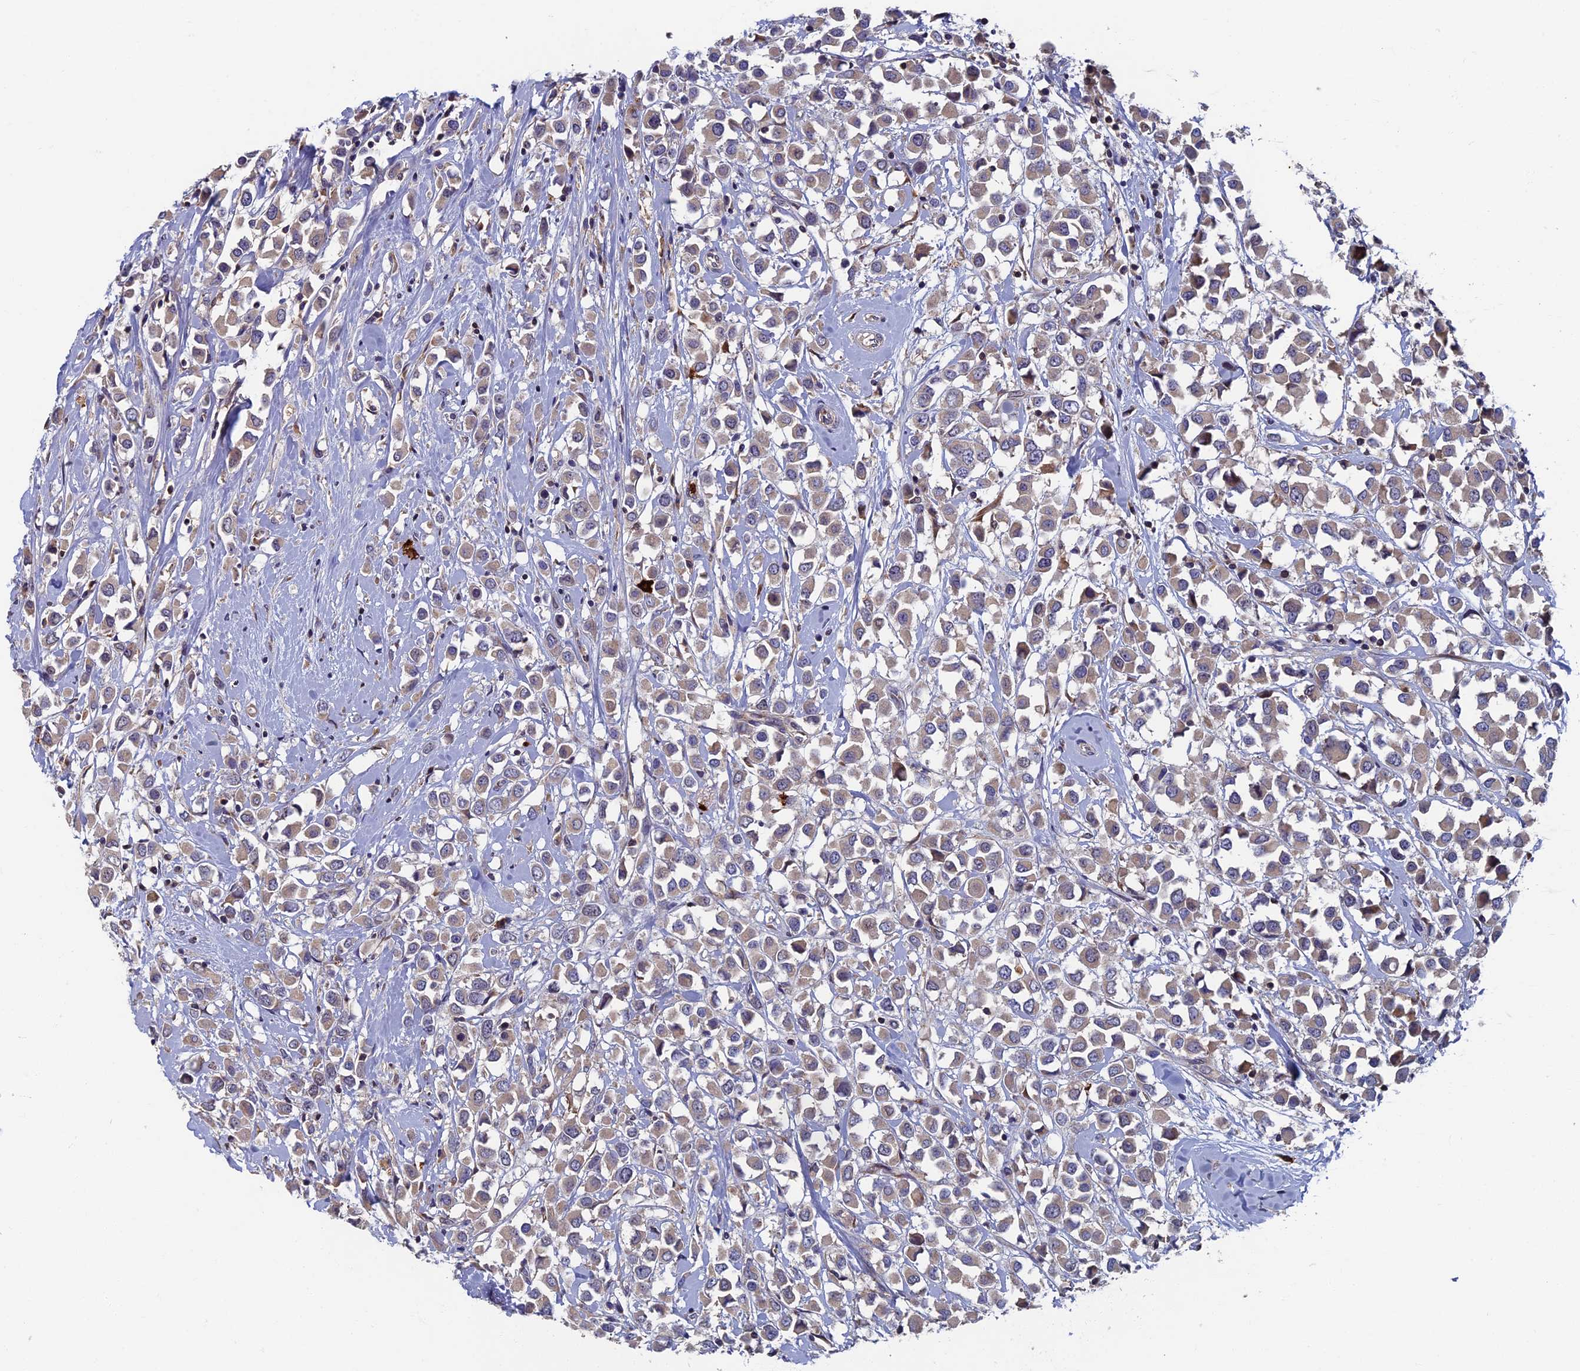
{"staining": {"intensity": "weak", "quantity": "25%-75%", "location": "cytoplasmic/membranous"}, "tissue": "breast cancer", "cell_type": "Tumor cells", "image_type": "cancer", "snomed": [{"axis": "morphology", "description": "Duct carcinoma"}, {"axis": "topography", "description": "Breast"}], "caption": "This histopathology image demonstrates immunohistochemistry staining of invasive ductal carcinoma (breast), with low weak cytoplasmic/membranous positivity in about 25%-75% of tumor cells.", "gene": "TNK2", "patient": {"sex": "female", "age": 87}}